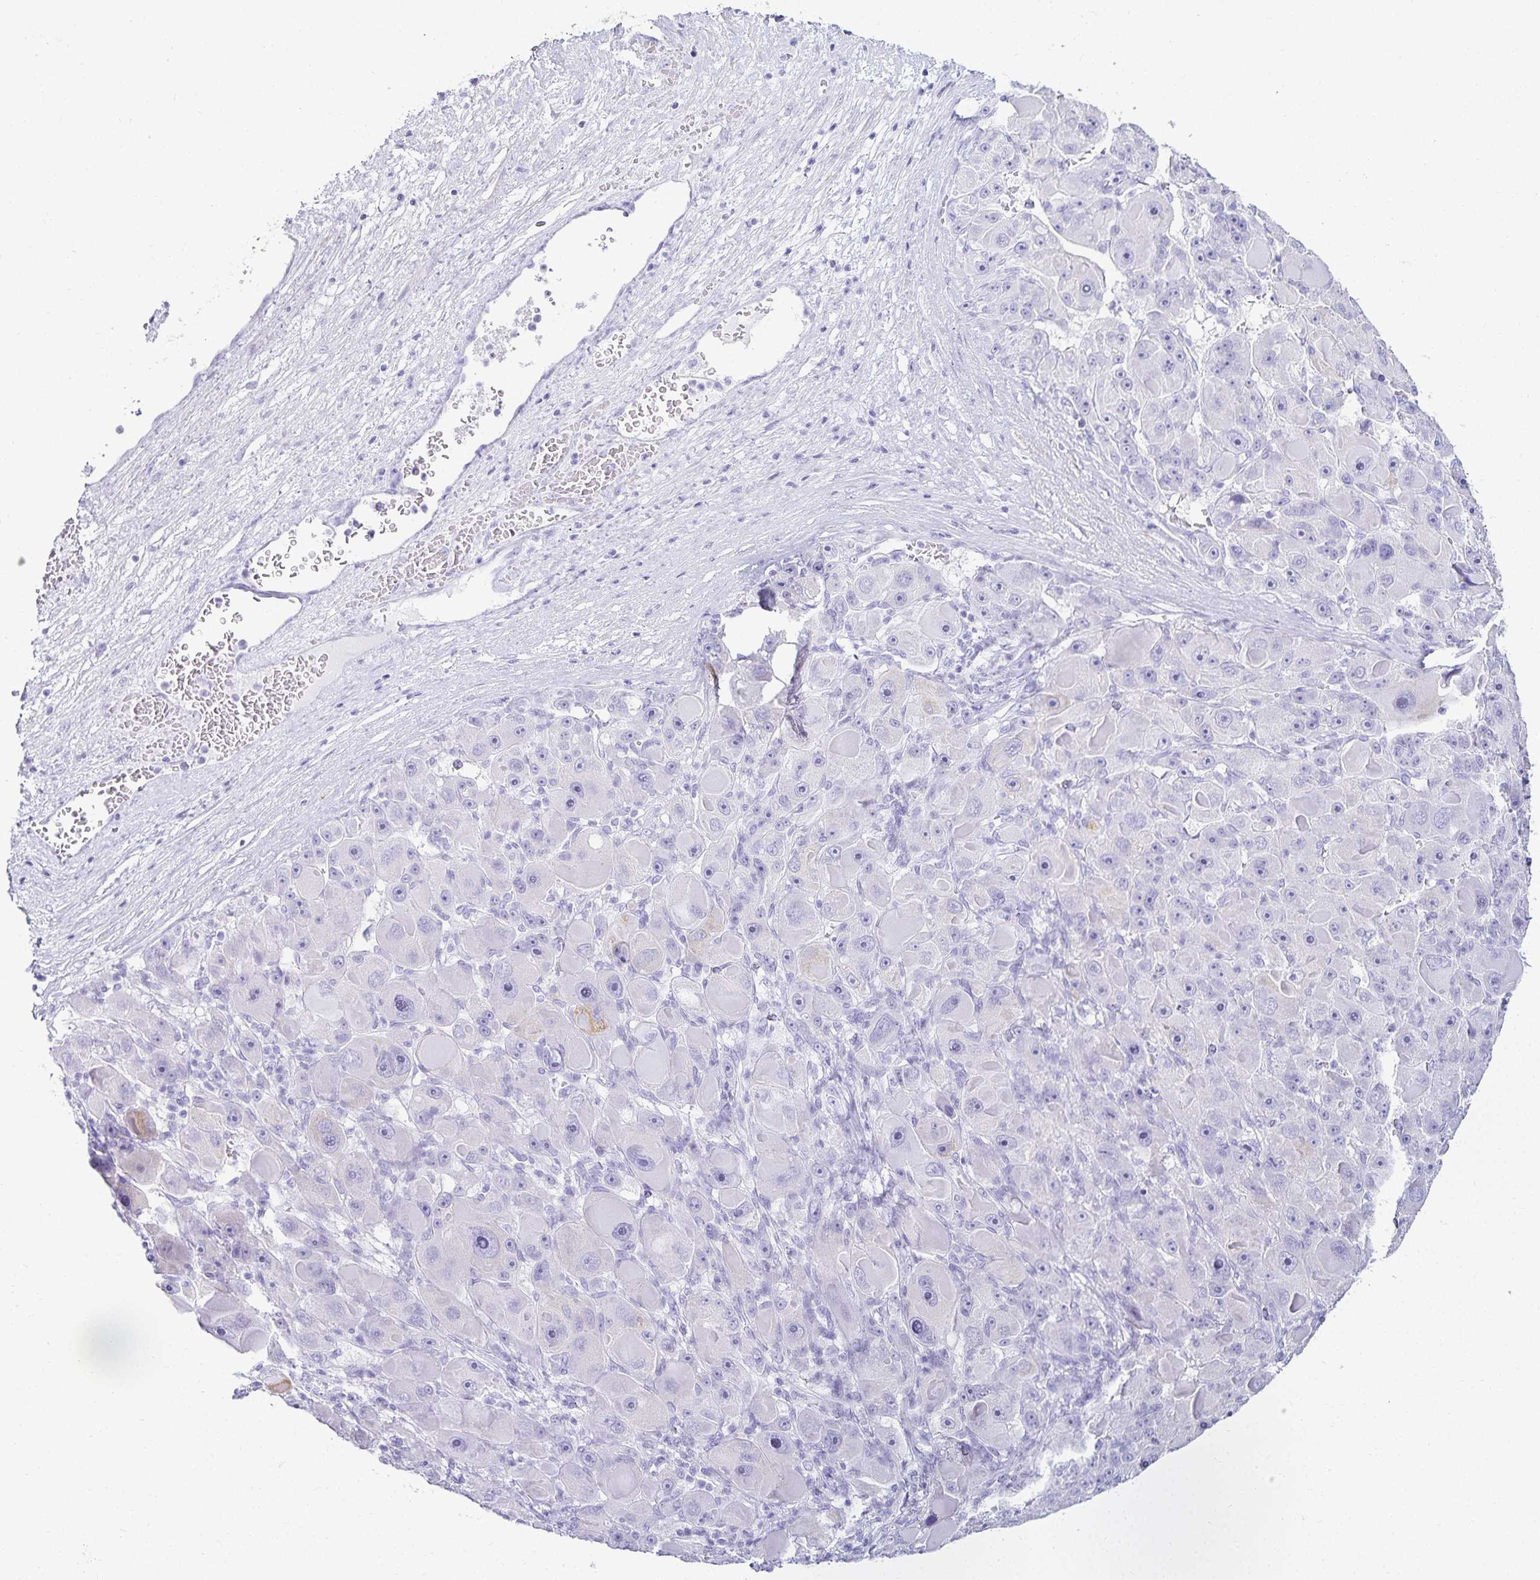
{"staining": {"intensity": "negative", "quantity": "none", "location": "none"}, "tissue": "liver cancer", "cell_type": "Tumor cells", "image_type": "cancer", "snomed": [{"axis": "morphology", "description": "Carcinoma, Hepatocellular, NOS"}, {"axis": "topography", "description": "Liver"}], "caption": "The IHC image has no significant staining in tumor cells of hepatocellular carcinoma (liver) tissue.", "gene": "GP2", "patient": {"sex": "male", "age": 76}}